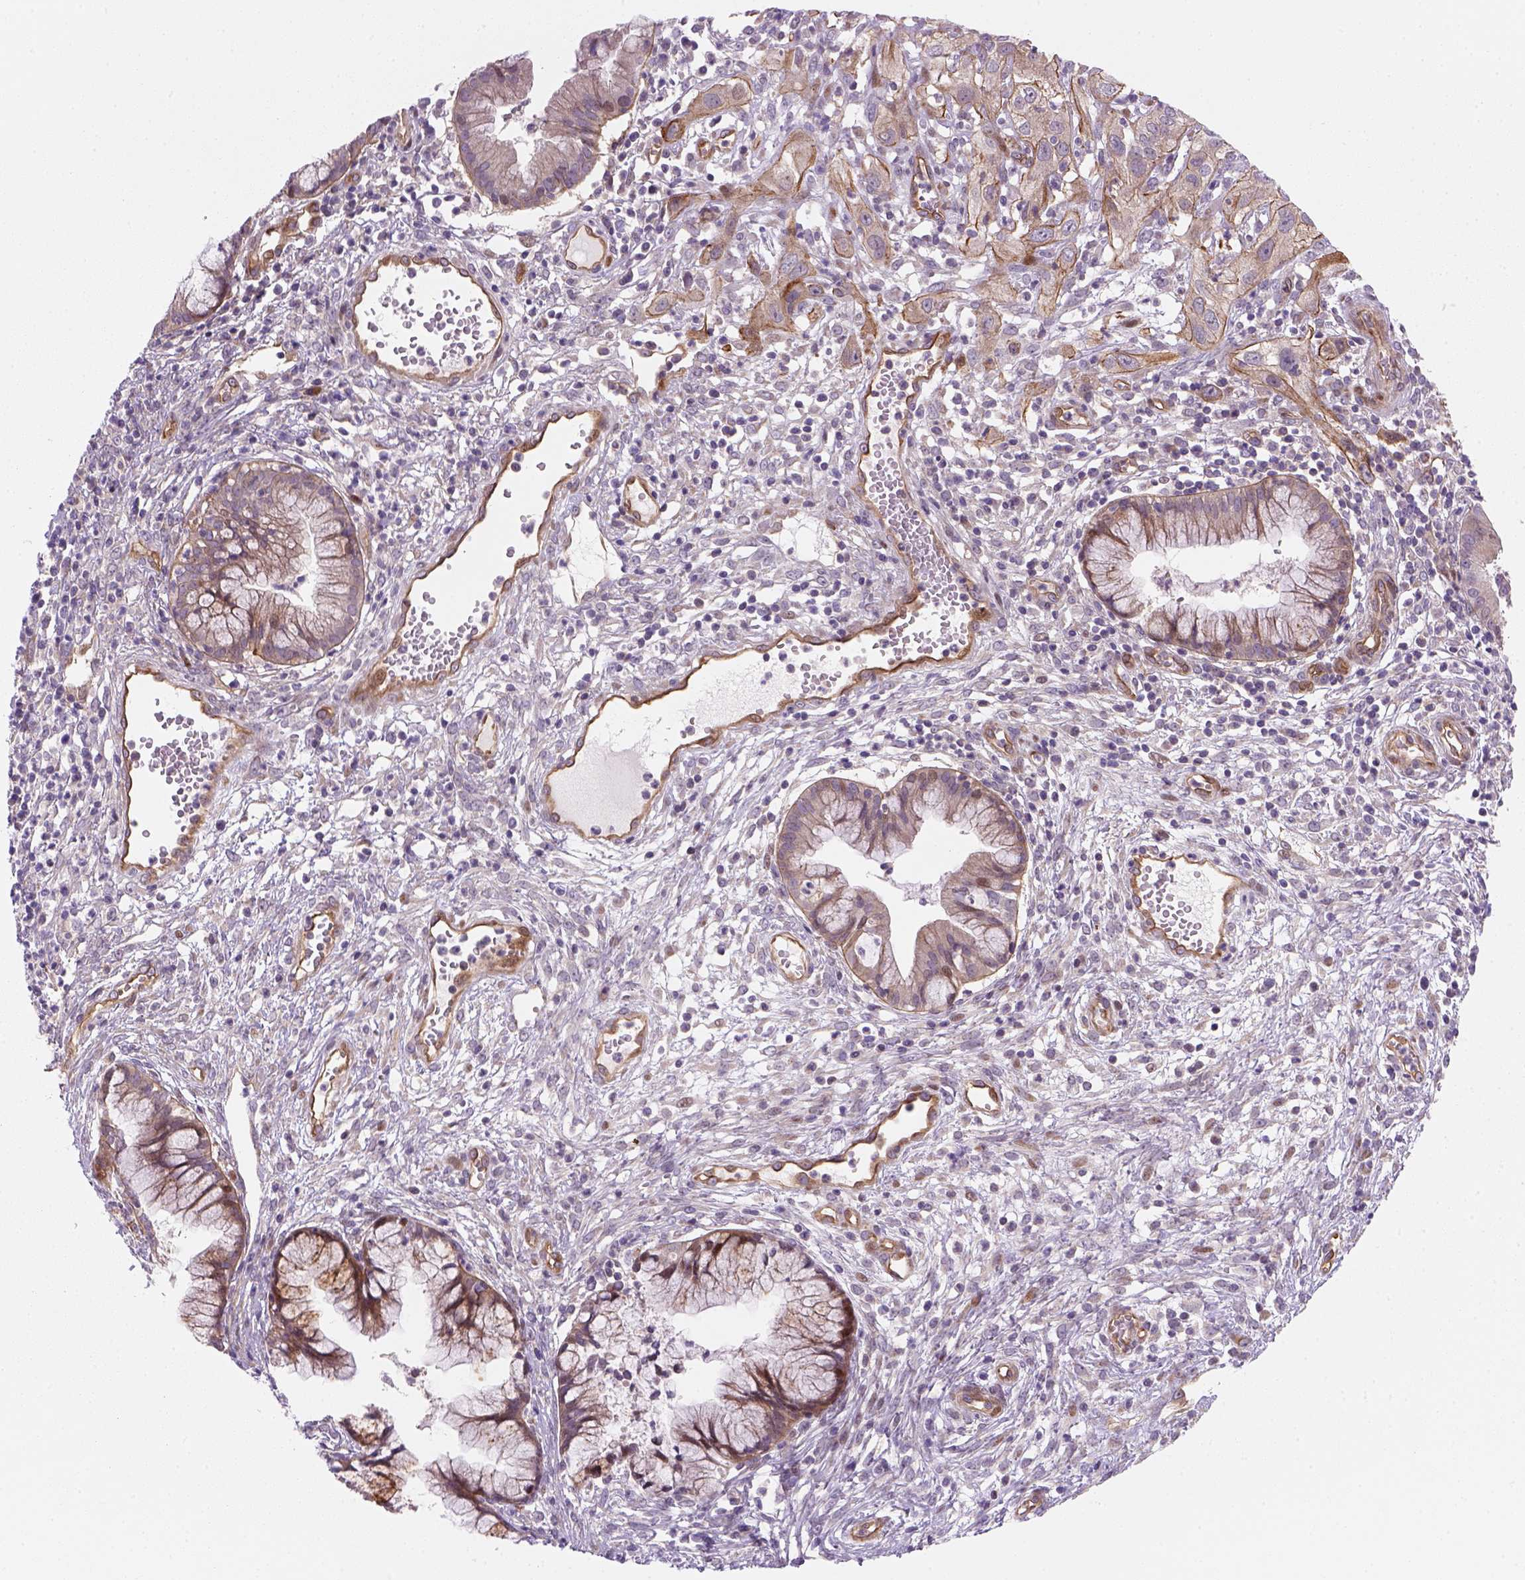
{"staining": {"intensity": "weak", "quantity": "25%-75%", "location": "cytoplasmic/membranous"}, "tissue": "cervical cancer", "cell_type": "Tumor cells", "image_type": "cancer", "snomed": [{"axis": "morphology", "description": "Squamous cell carcinoma, NOS"}, {"axis": "topography", "description": "Cervix"}], "caption": "Human cervical cancer (squamous cell carcinoma) stained with a protein marker reveals weak staining in tumor cells.", "gene": "VSTM5", "patient": {"sex": "female", "age": 32}}